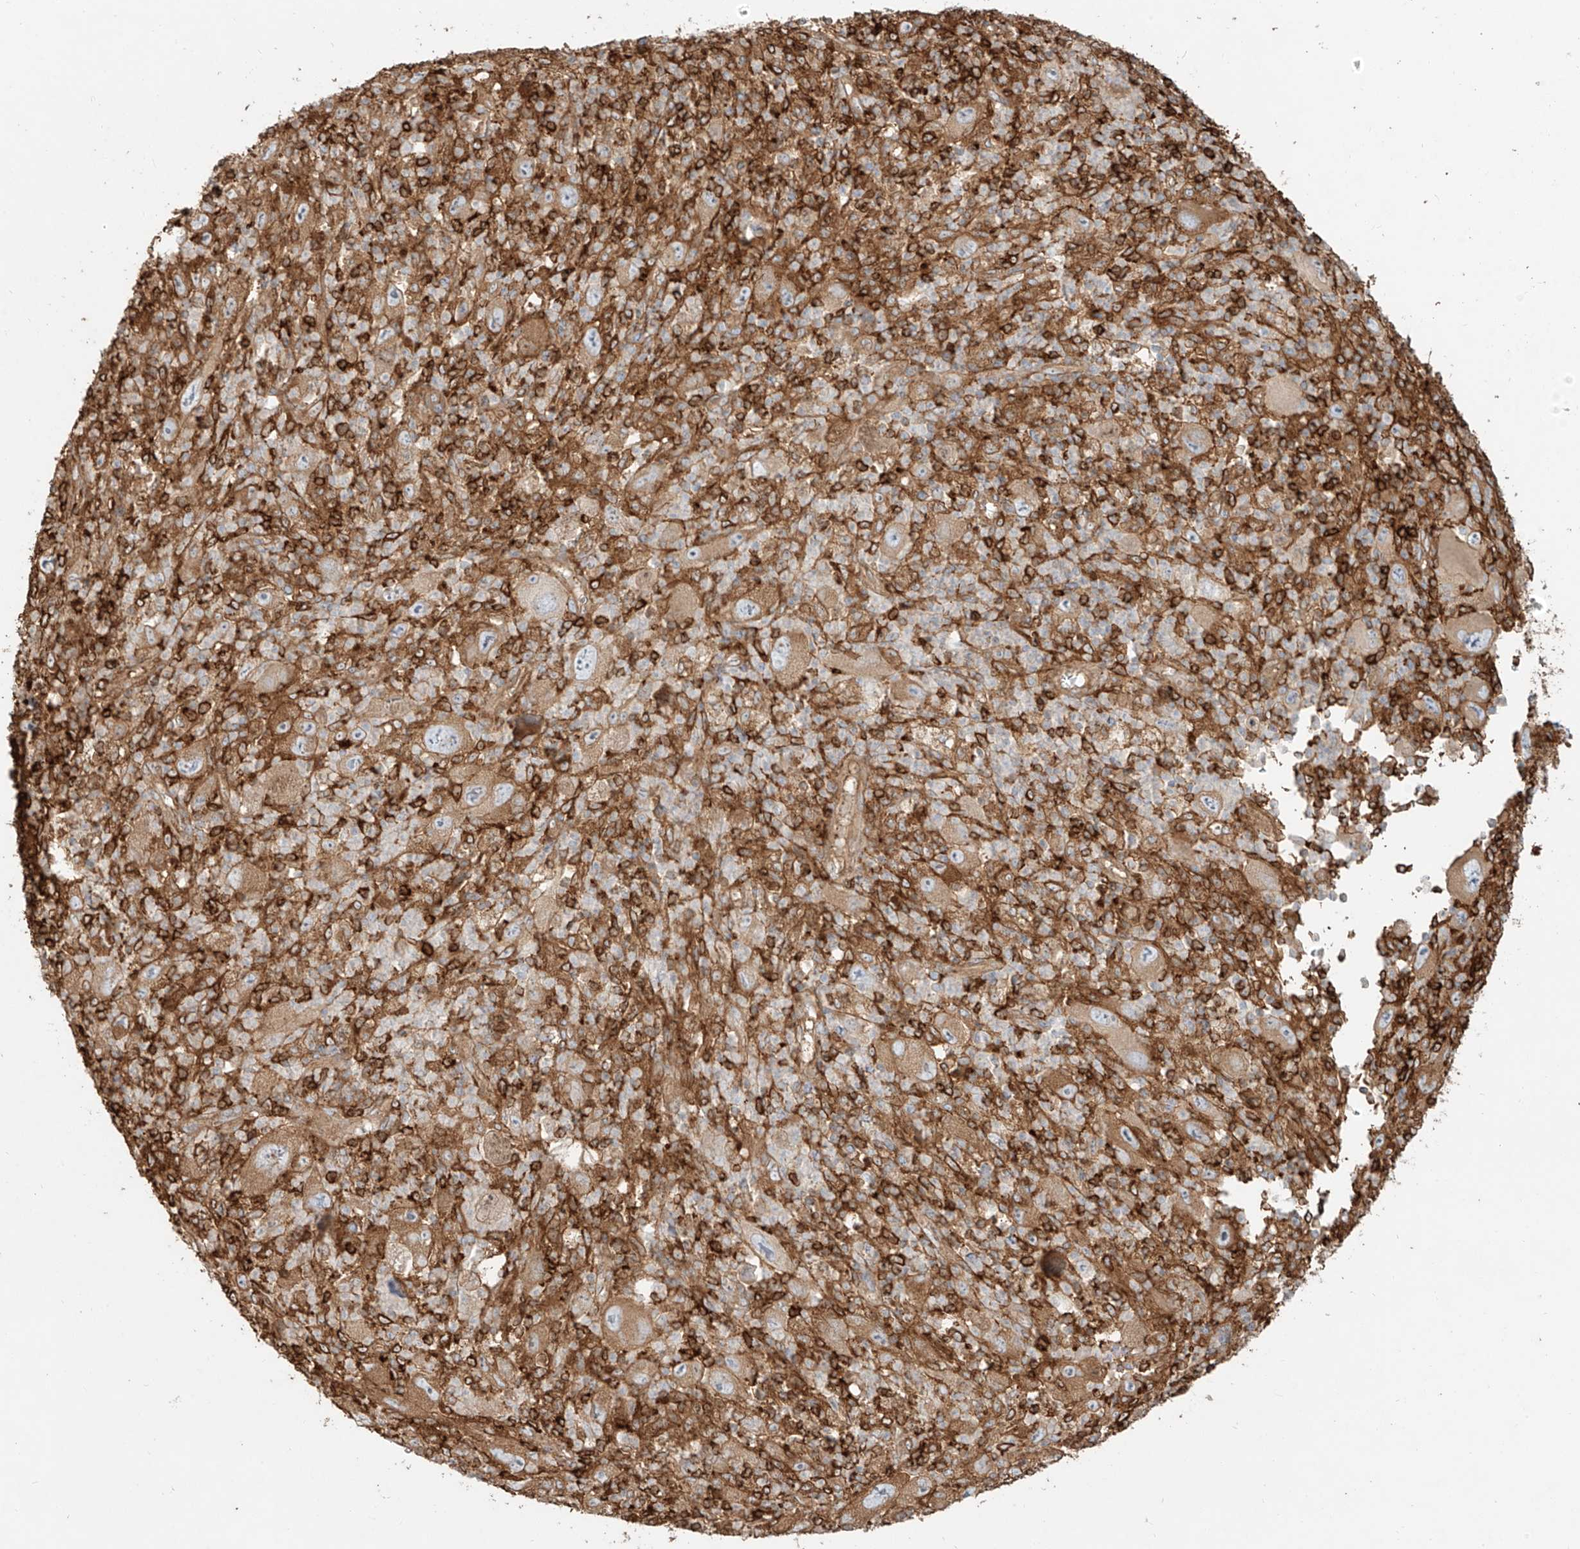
{"staining": {"intensity": "moderate", "quantity": ">75%", "location": "cytoplasmic/membranous"}, "tissue": "melanoma", "cell_type": "Tumor cells", "image_type": "cancer", "snomed": [{"axis": "morphology", "description": "Malignant melanoma, Metastatic site"}, {"axis": "topography", "description": "Skin"}], "caption": "Moderate cytoplasmic/membranous positivity is identified in approximately >75% of tumor cells in melanoma.", "gene": "SNX9", "patient": {"sex": "female", "age": 56}}